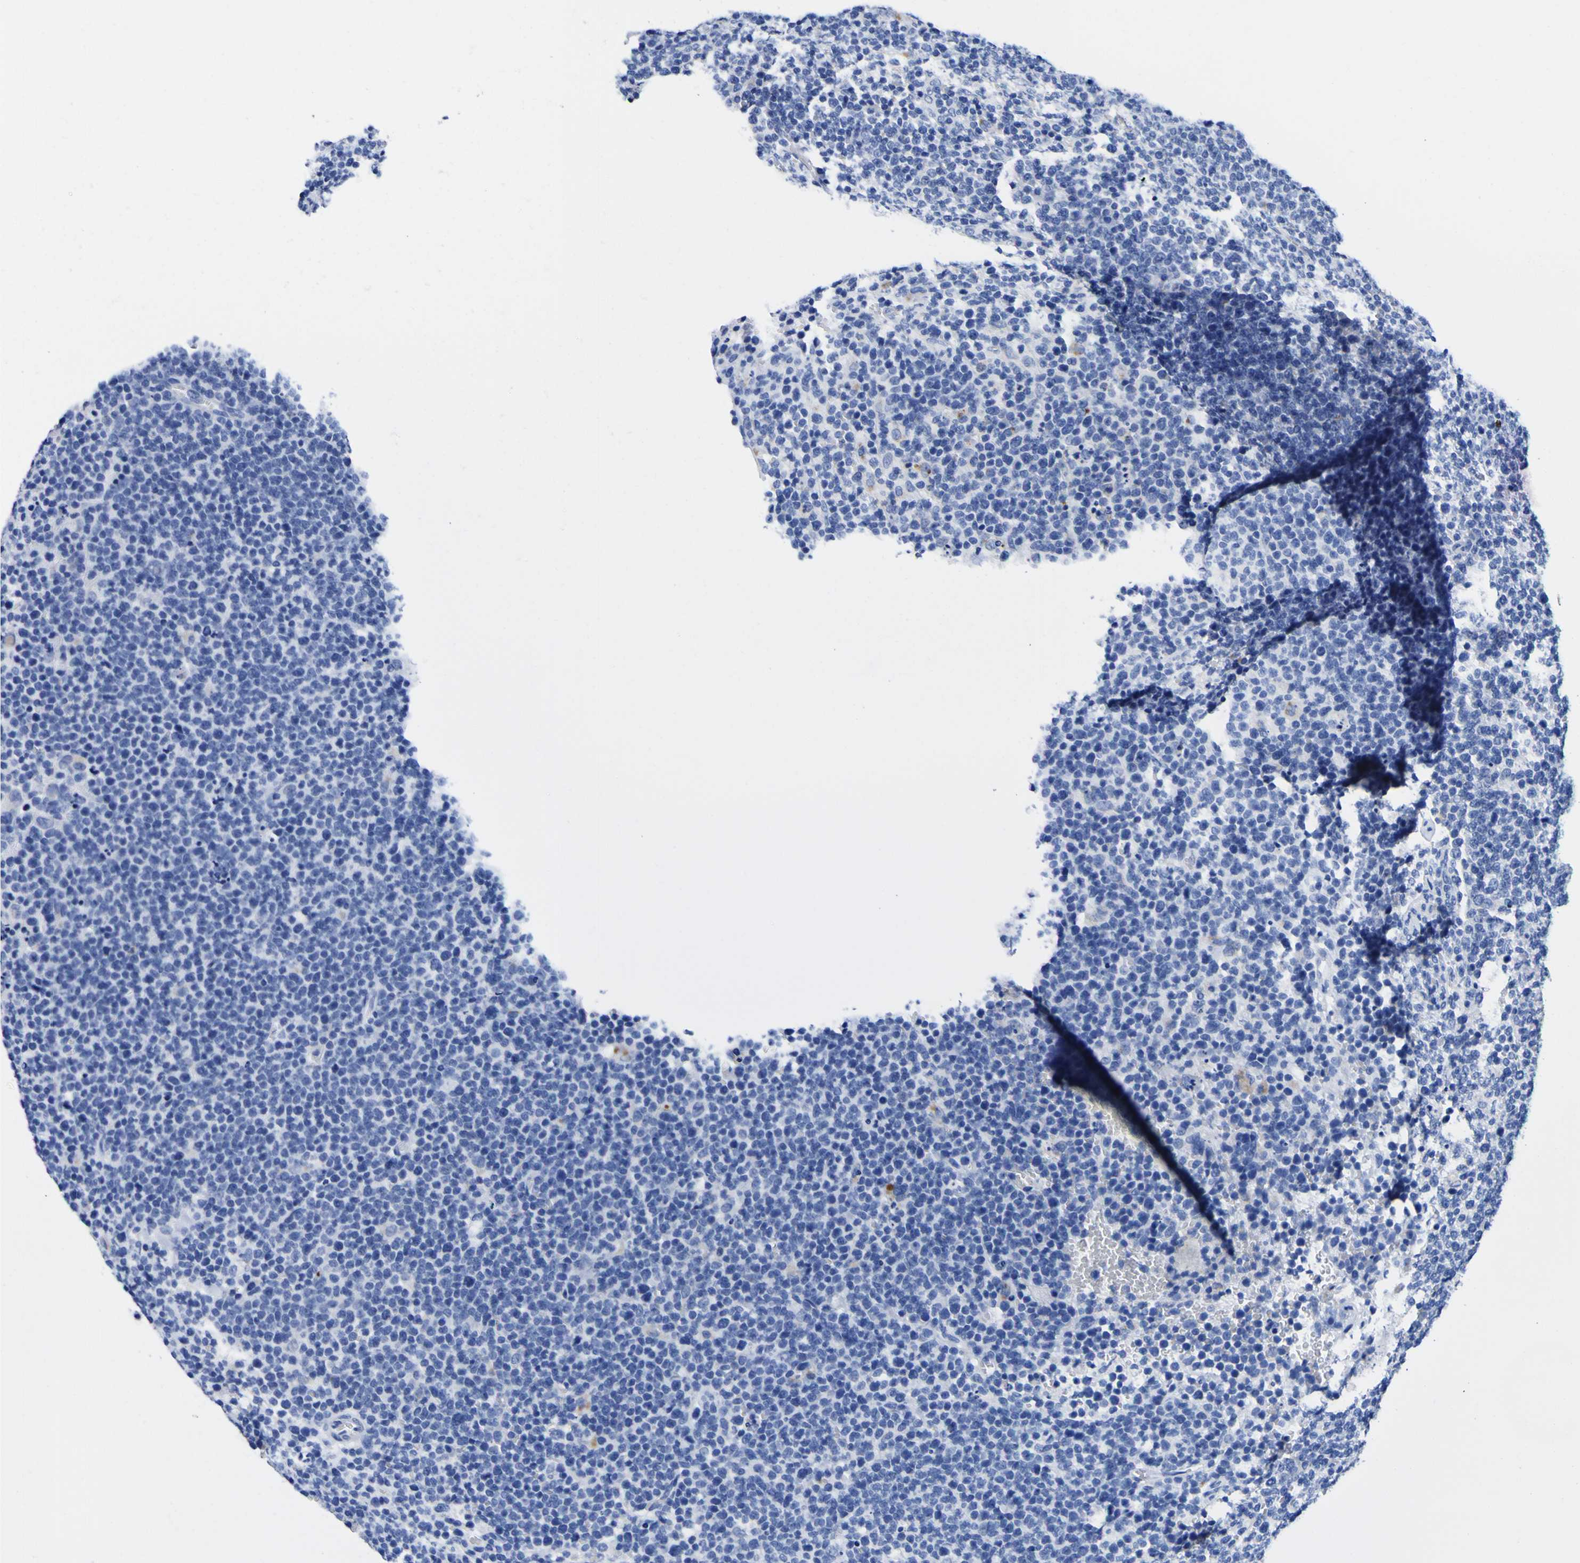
{"staining": {"intensity": "negative", "quantity": "none", "location": "none"}, "tissue": "lymphoma", "cell_type": "Tumor cells", "image_type": "cancer", "snomed": [{"axis": "morphology", "description": "Malignant lymphoma, non-Hodgkin's type, High grade"}, {"axis": "topography", "description": "Lymph node"}], "caption": "High magnification brightfield microscopy of lymphoma stained with DAB (3,3'-diaminobenzidine) (brown) and counterstained with hematoxylin (blue): tumor cells show no significant positivity.", "gene": "HLA-DQA1", "patient": {"sex": "male", "age": 61}}